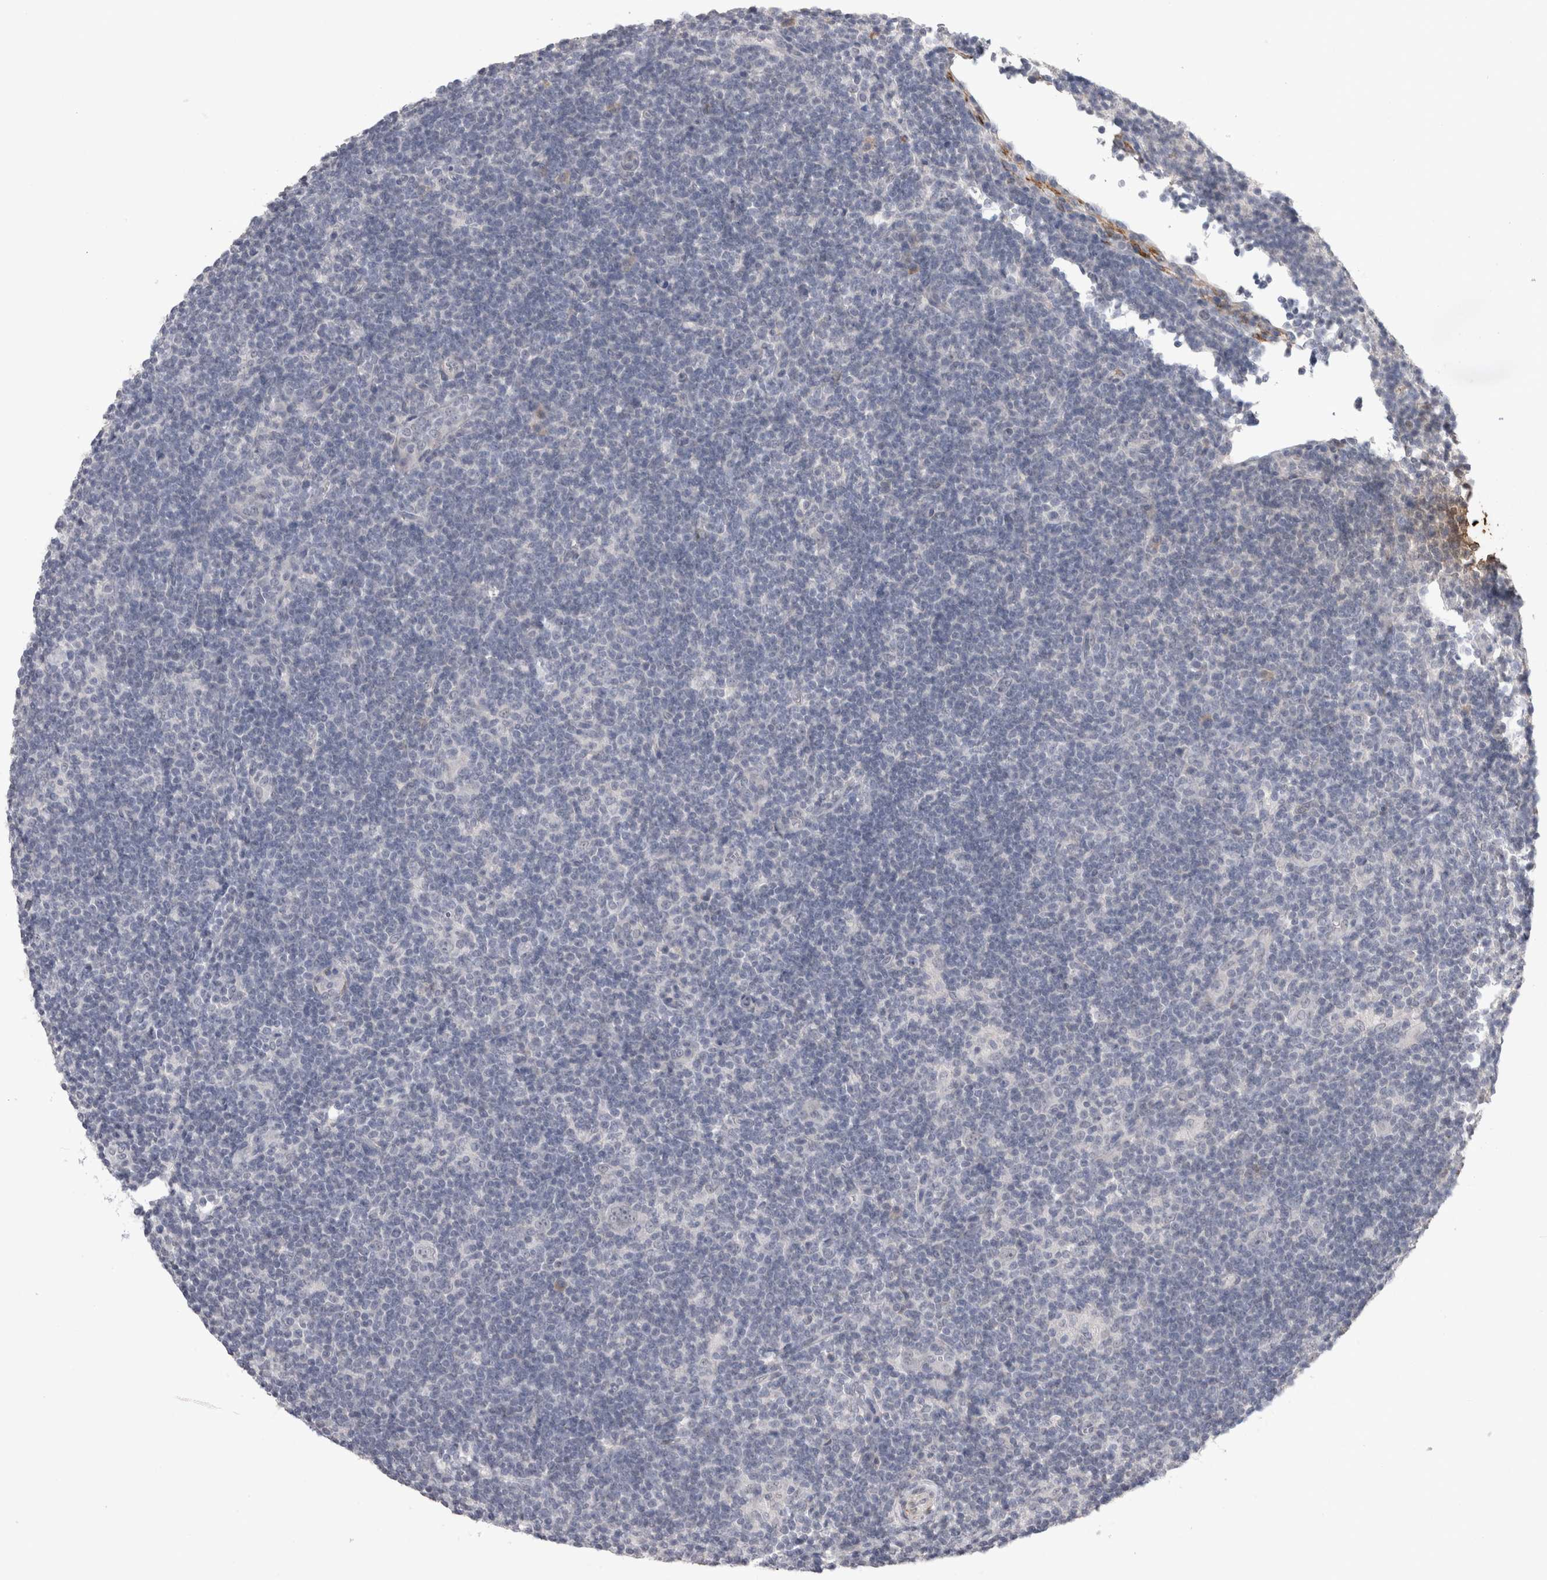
{"staining": {"intensity": "negative", "quantity": "none", "location": "none"}, "tissue": "lymphoma", "cell_type": "Tumor cells", "image_type": "cancer", "snomed": [{"axis": "morphology", "description": "Hodgkin's disease, NOS"}, {"axis": "topography", "description": "Lymph node"}], "caption": "This is an IHC micrograph of human Hodgkin's disease. There is no expression in tumor cells.", "gene": "CDH13", "patient": {"sex": "female", "age": 57}}